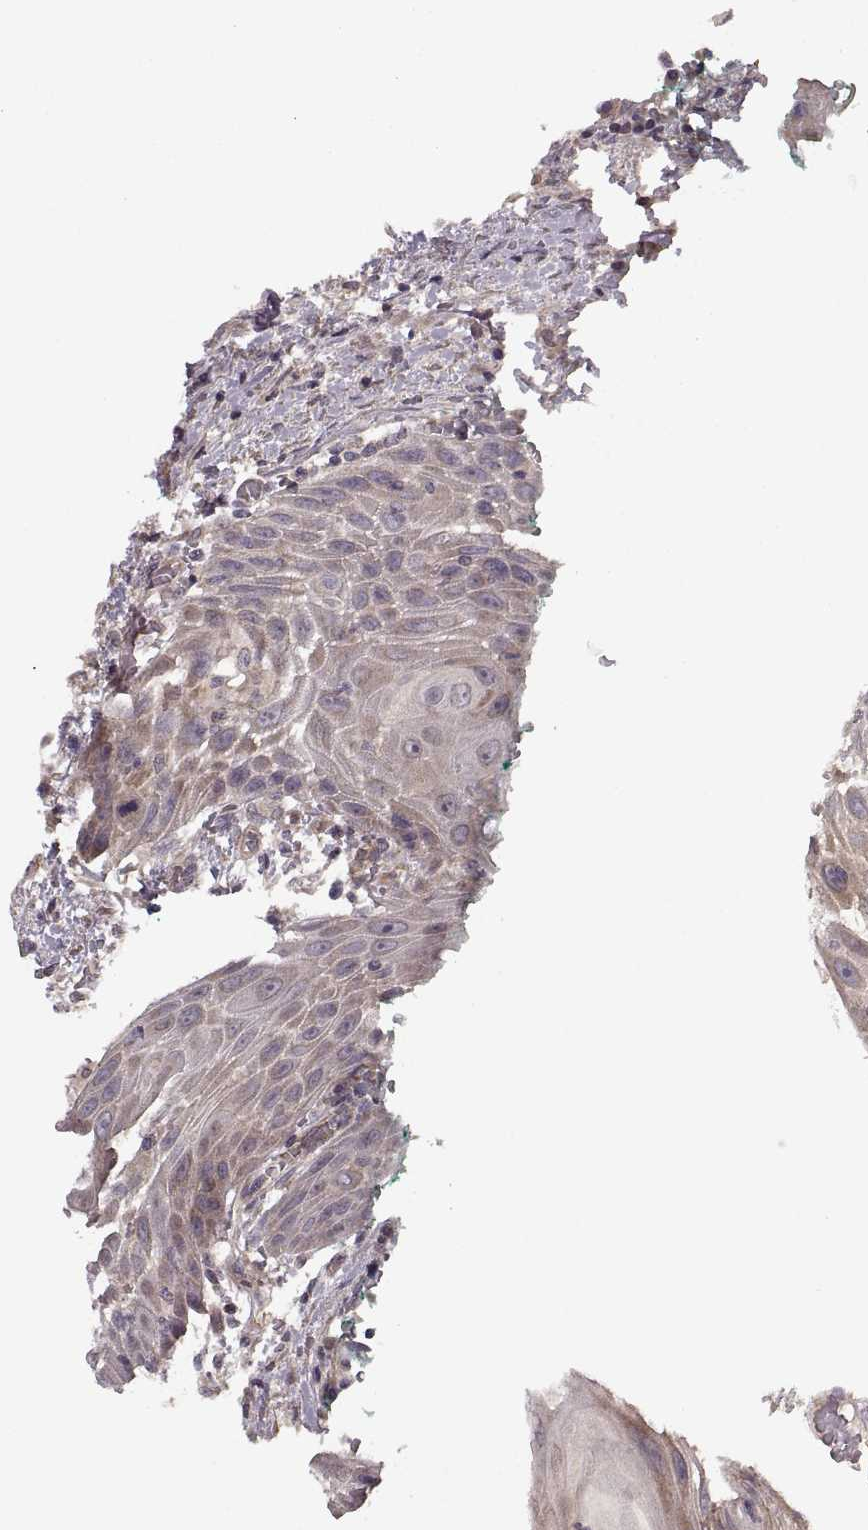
{"staining": {"intensity": "moderate", "quantity": "<25%", "location": "cytoplasmic/membranous"}, "tissue": "head and neck cancer", "cell_type": "Tumor cells", "image_type": "cancer", "snomed": [{"axis": "morphology", "description": "Squamous cell carcinoma, NOS"}, {"axis": "topography", "description": "Head-Neck"}], "caption": "High-magnification brightfield microscopy of head and neck cancer (squamous cell carcinoma) stained with DAB (3,3'-diaminobenzidine) (brown) and counterstained with hematoxylin (blue). tumor cells exhibit moderate cytoplasmic/membranous staining is seen in approximately<25% of cells.", "gene": "SLAIN2", "patient": {"sex": "male", "age": 69}}